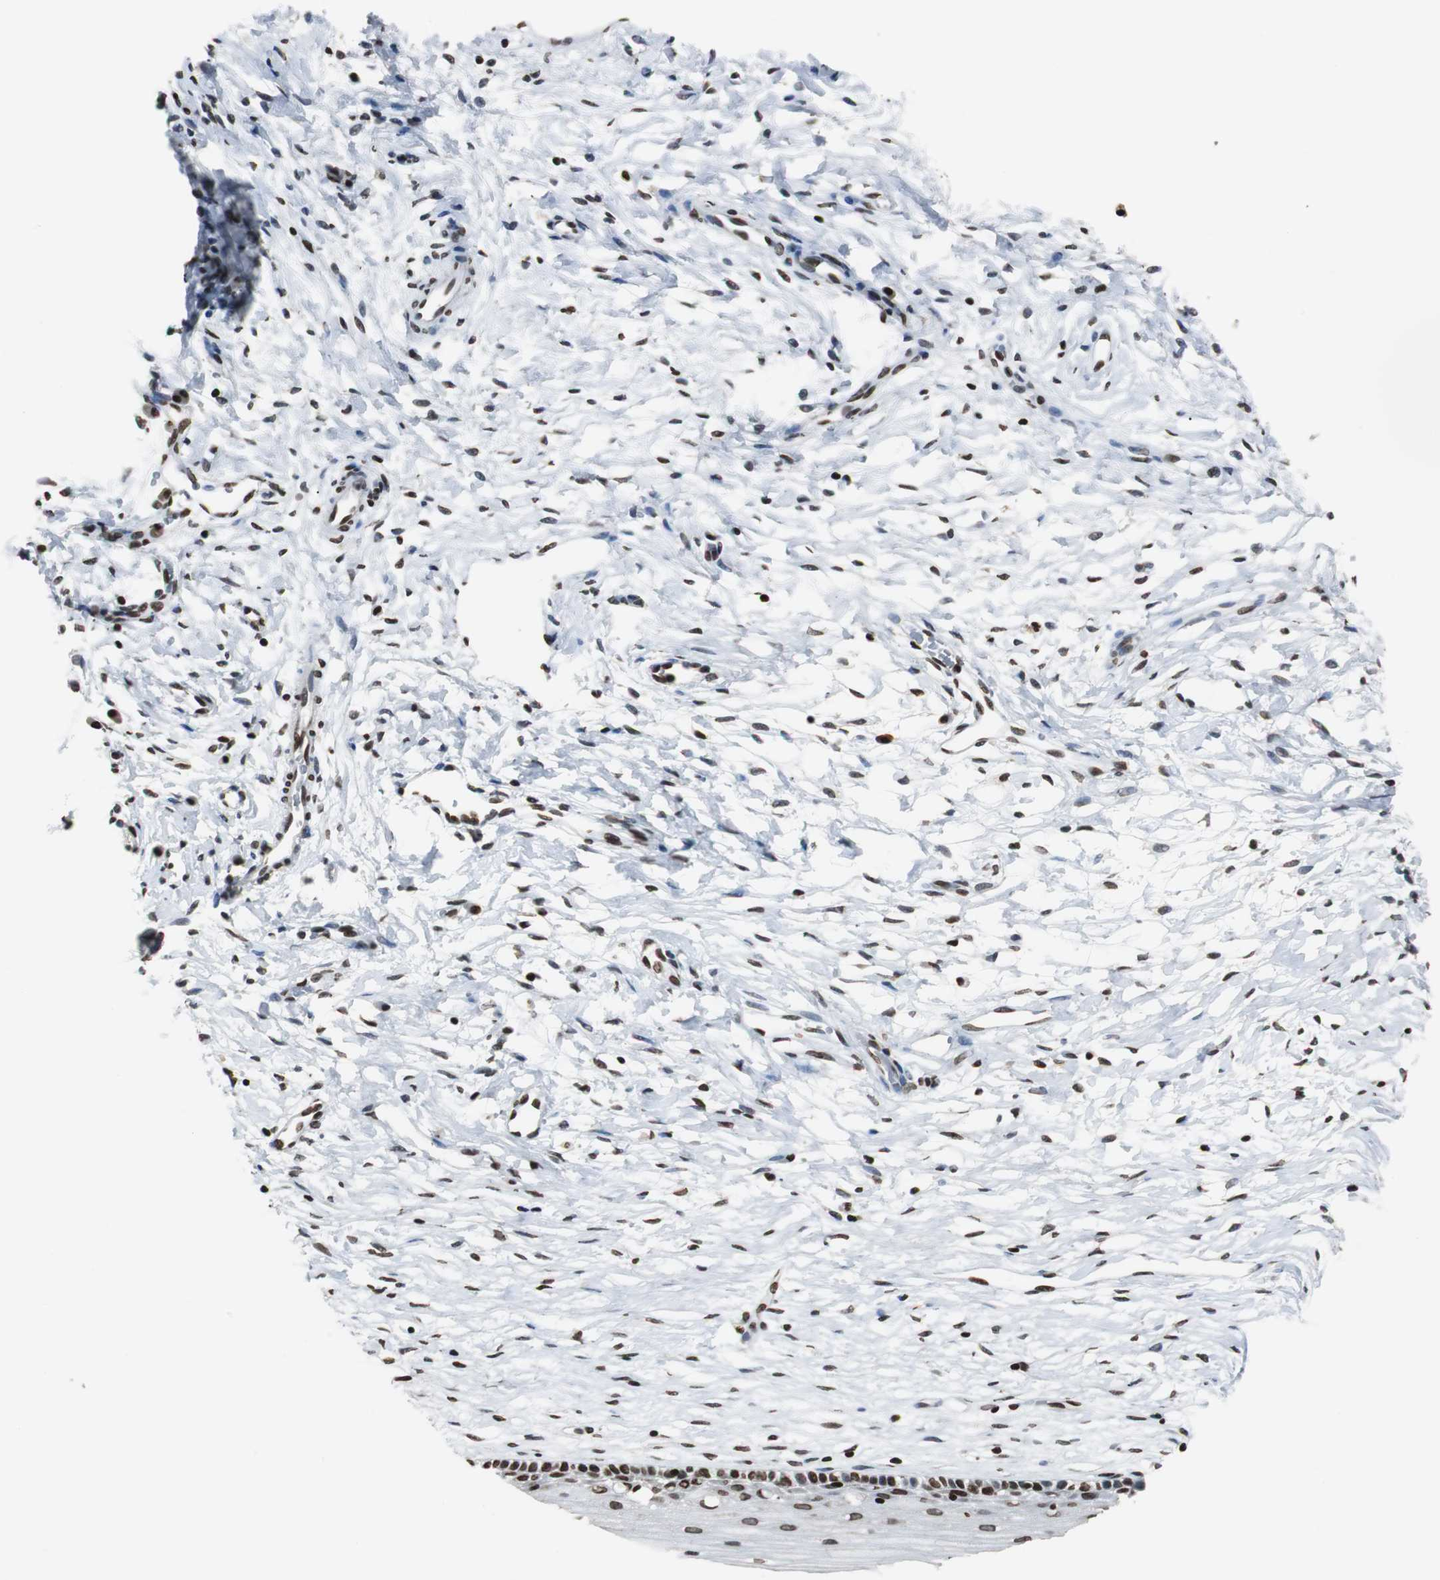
{"staining": {"intensity": "strong", "quantity": ">75%", "location": "nuclear"}, "tissue": "cervix", "cell_type": "Glandular cells", "image_type": "normal", "snomed": [{"axis": "morphology", "description": "Normal tissue, NOS"}, {"axis": "topography", "description": "Cervix"}], "caption": "This is a photomicrograph of immunohistochemistry (IHC) staining of unremarkable cervix, which shows strong staining in the nuclear of glandular cells.", "gene": "PAXIP1", "patient": {"sex": "female", "age": 46}}